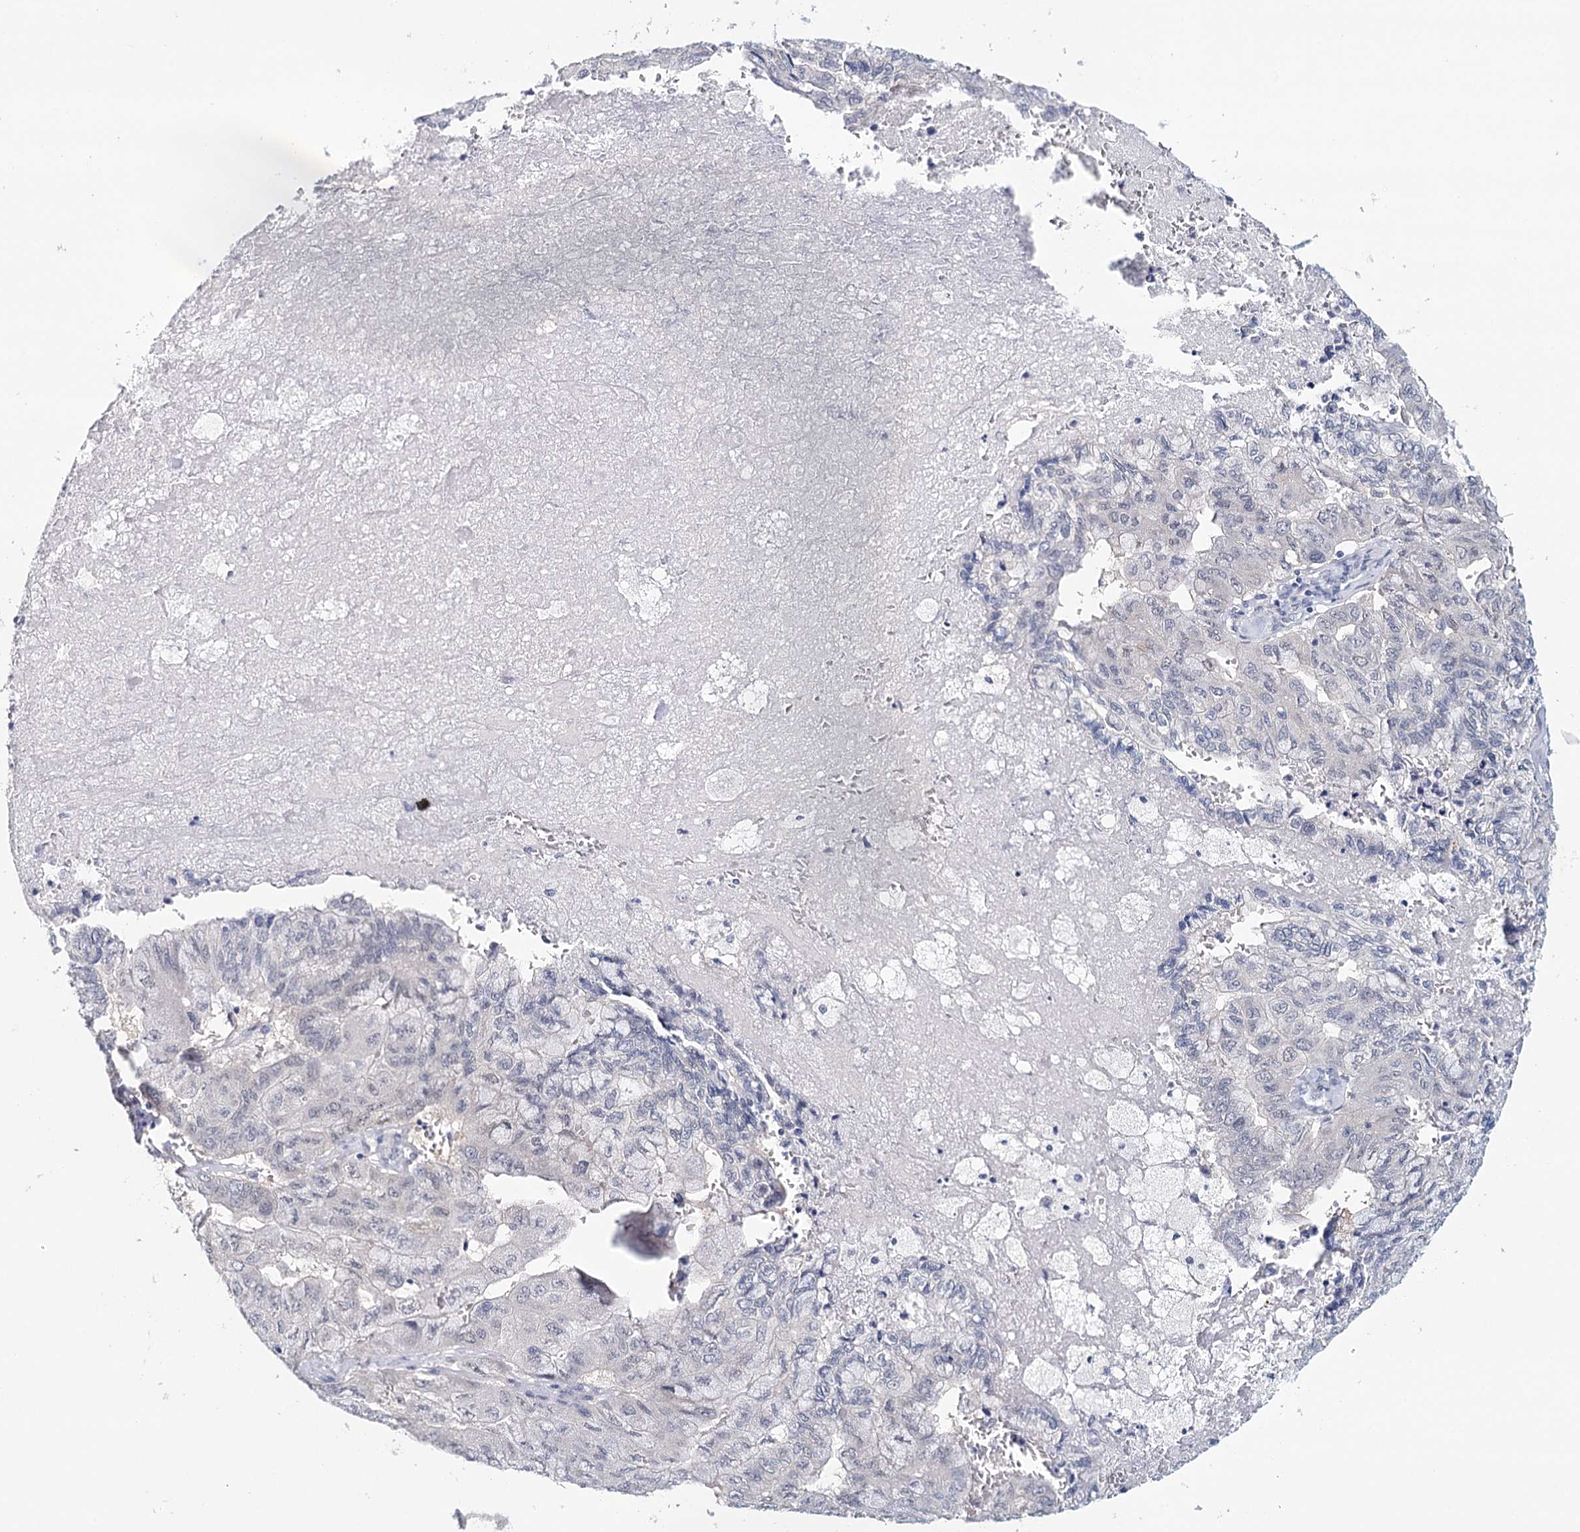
{"staining": {"intensity": "negative", "quantity": "none", "location": "none"}, "tissue": "pancreatic cancer", "cell_type": "Tumor cells", "image_type": "cancer", "snomed": [{"axis": "morphology", "description": "Adenocarcinoma, NOS"}, {"axis": "topography", "description": "Pancreas"}], "caption": "IHC histopathology image of human pancreatic cancer (adenocarcinoma) stained for a protein (brown), which shows no staining in tumor cells.", "gene": "HSPA4L", "patient": {"sex": "male", "age": 51}}